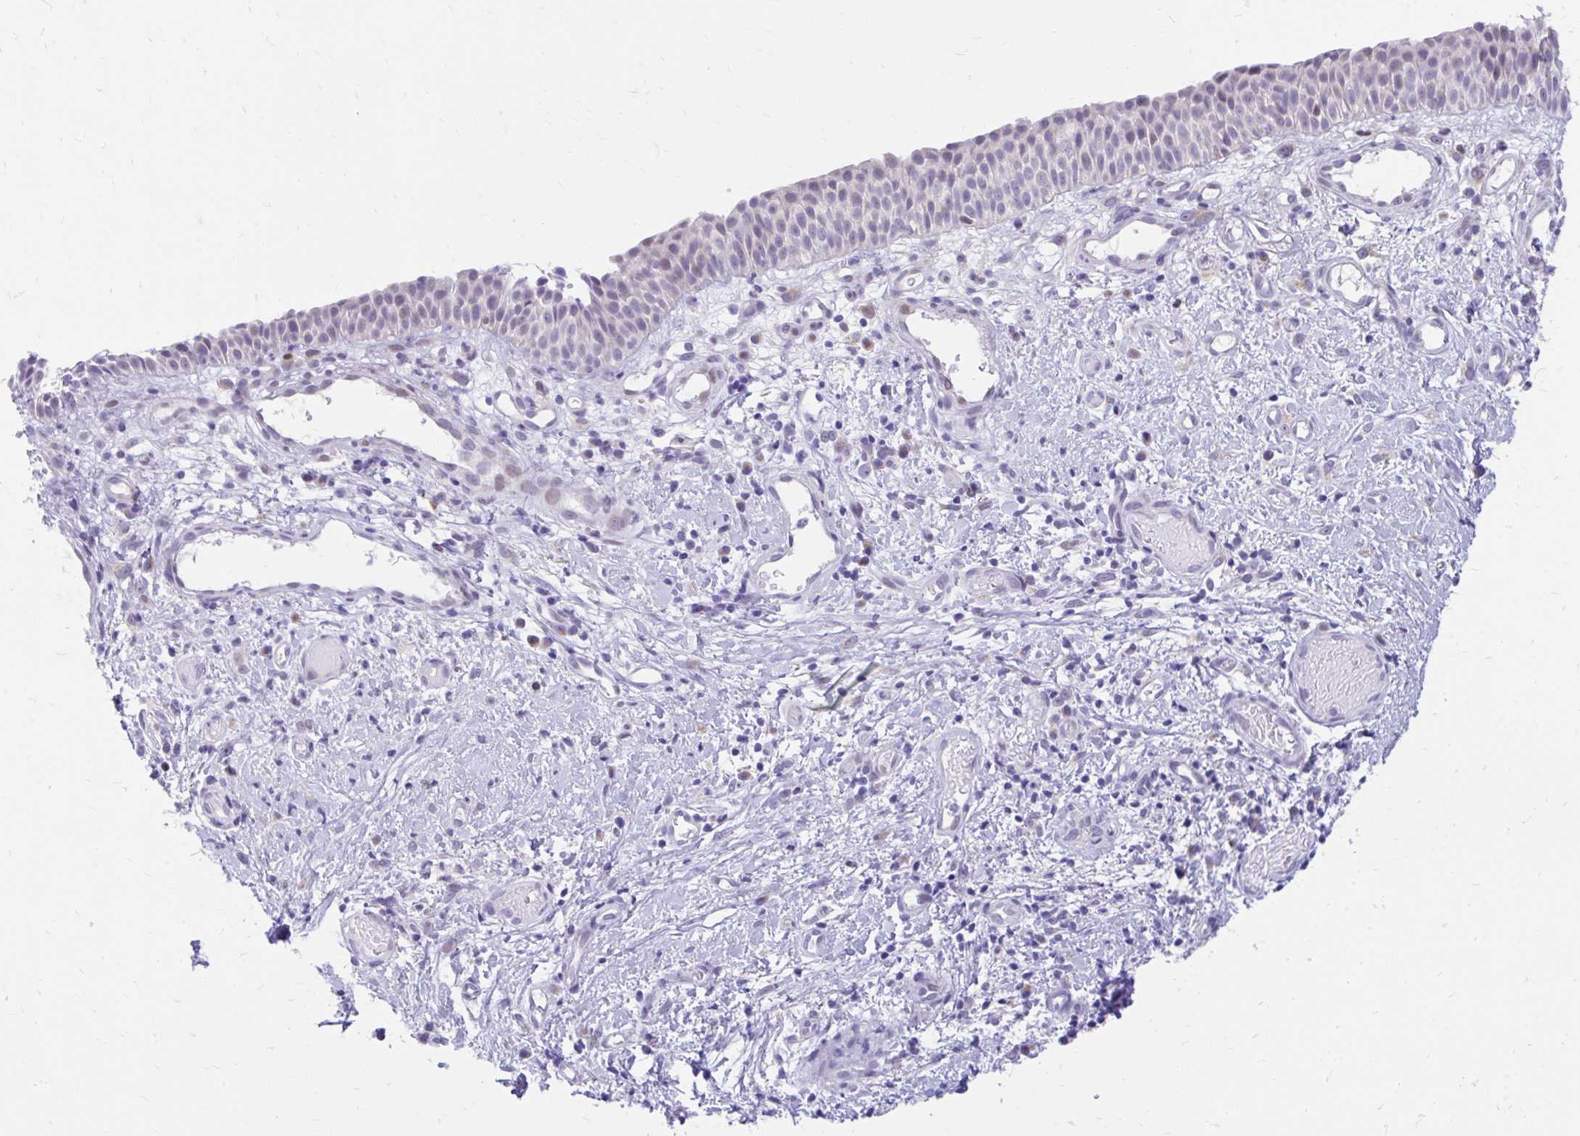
{"staining": {"intensity": "negative", "quantity": "none", "location": "none"}, "tissue": "nasopharynx", "cell_type": "Respiratory epithelial cells", "image_type": "normal", "snomed": [{"axis": "morphology", "description": "Normal tissue, NOS"}, {"axis": "morphology", "description": "Inflammation, NOS"}, {"axis": "topography", "description": "Nasopharynx"}], "caption": "IHC micrograph of benign nasopharynx stained for a protein (brown), which shows no positivity in respiratory epithelial cells. The staining is performed using DAB brown chromogen with nuclei counter-stained in using hematoxylin.", "gene": "GLB1L2", "patient": {"sex": "male", "age": 54}}